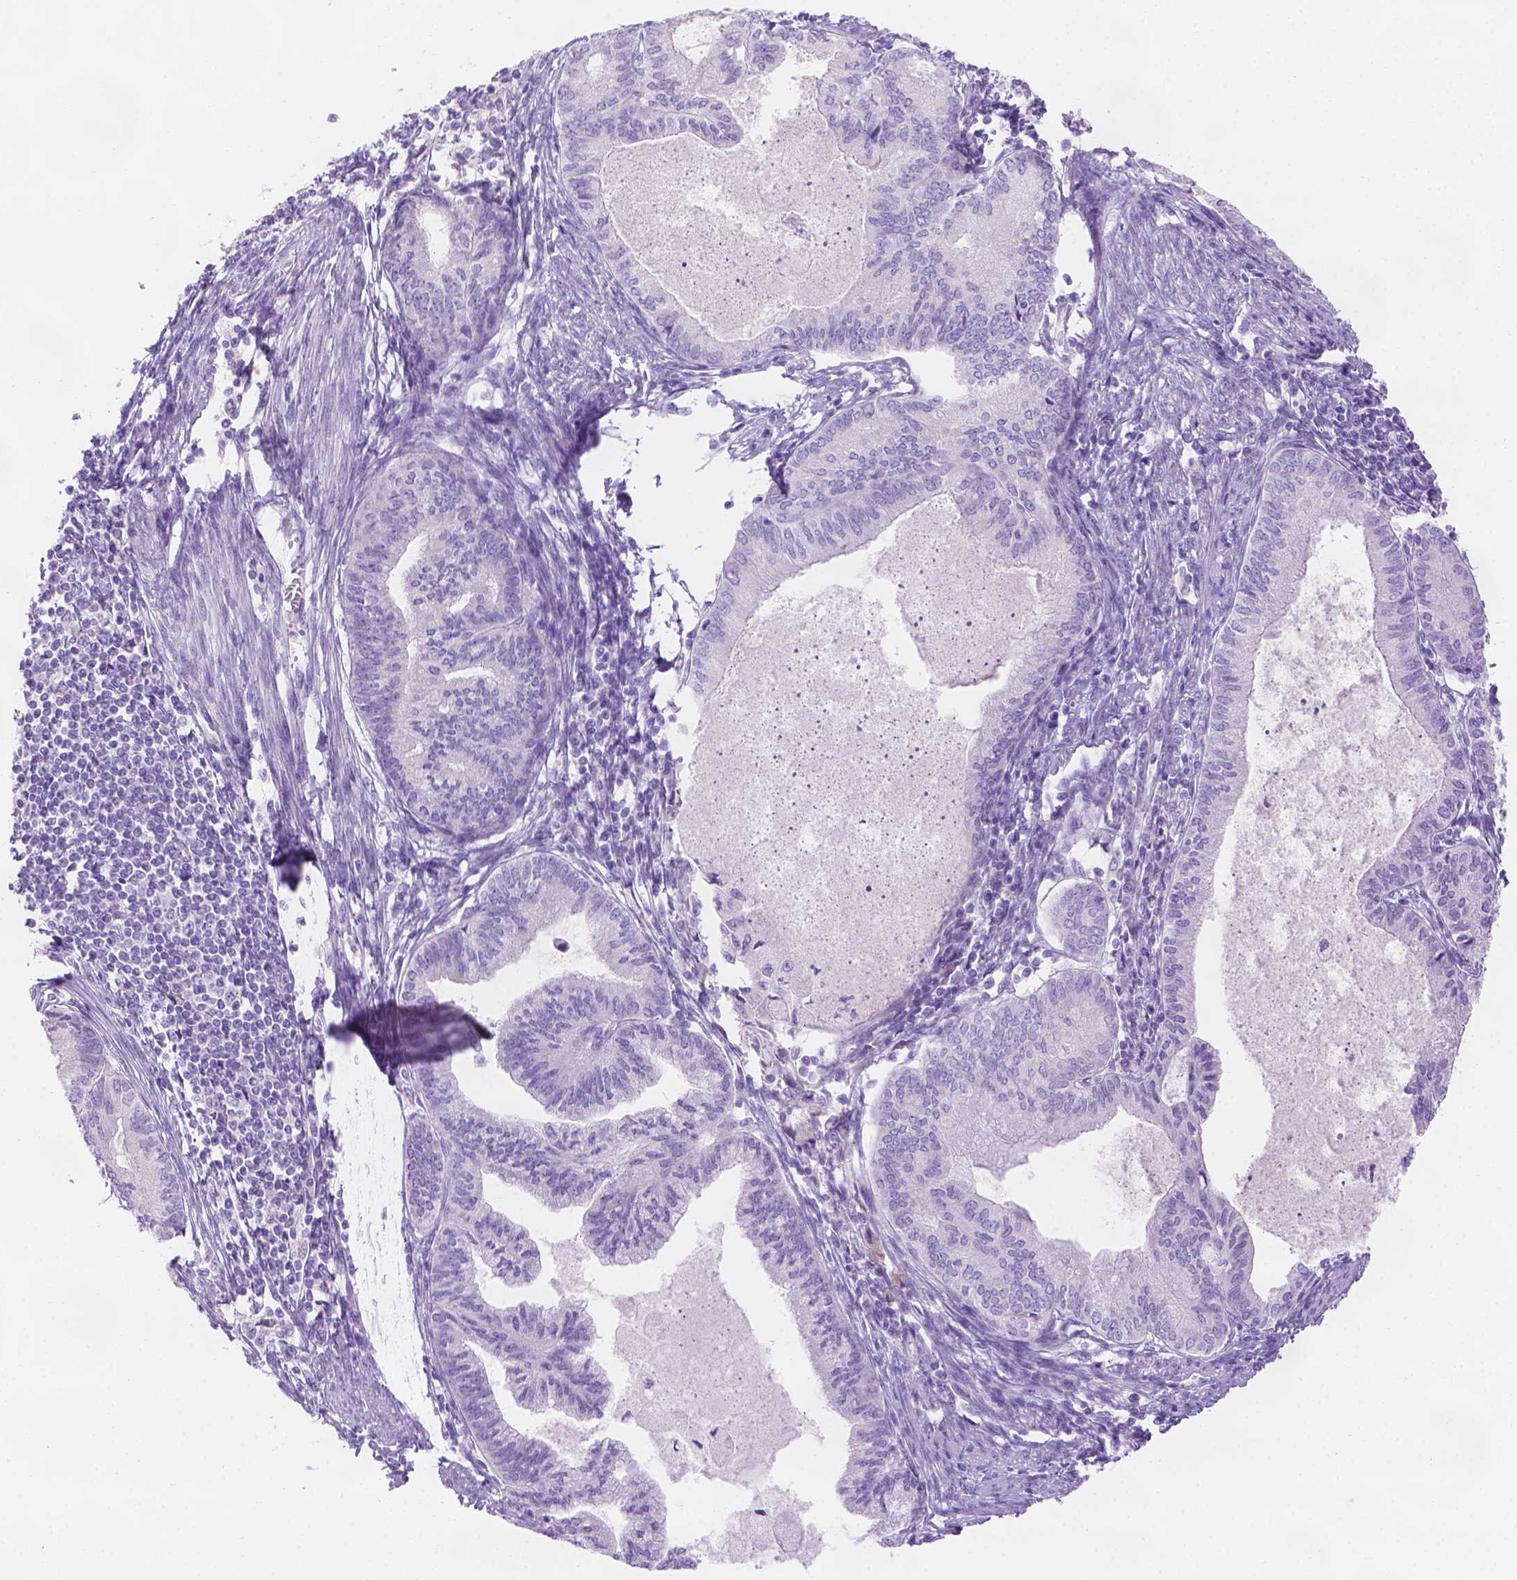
{"staining": {"intensity": "negative", "quantity": "none", "location": "none"}, "tissue": "endometrial cancer", "cell_type": "Tumor cells", "image_type": "cancer", "snomed": [{"axis": "morphology", "description": "Adenocarcinoma, NOS"}, {"axis": "topography", "description": "Endometrium"}], "caption": "Endometrial adenocarcinoma stained for a protein using IHC exhibits no positivity tumor cells.", "gene": "MLN", "patient": {"sex": "female", "age": 86}}